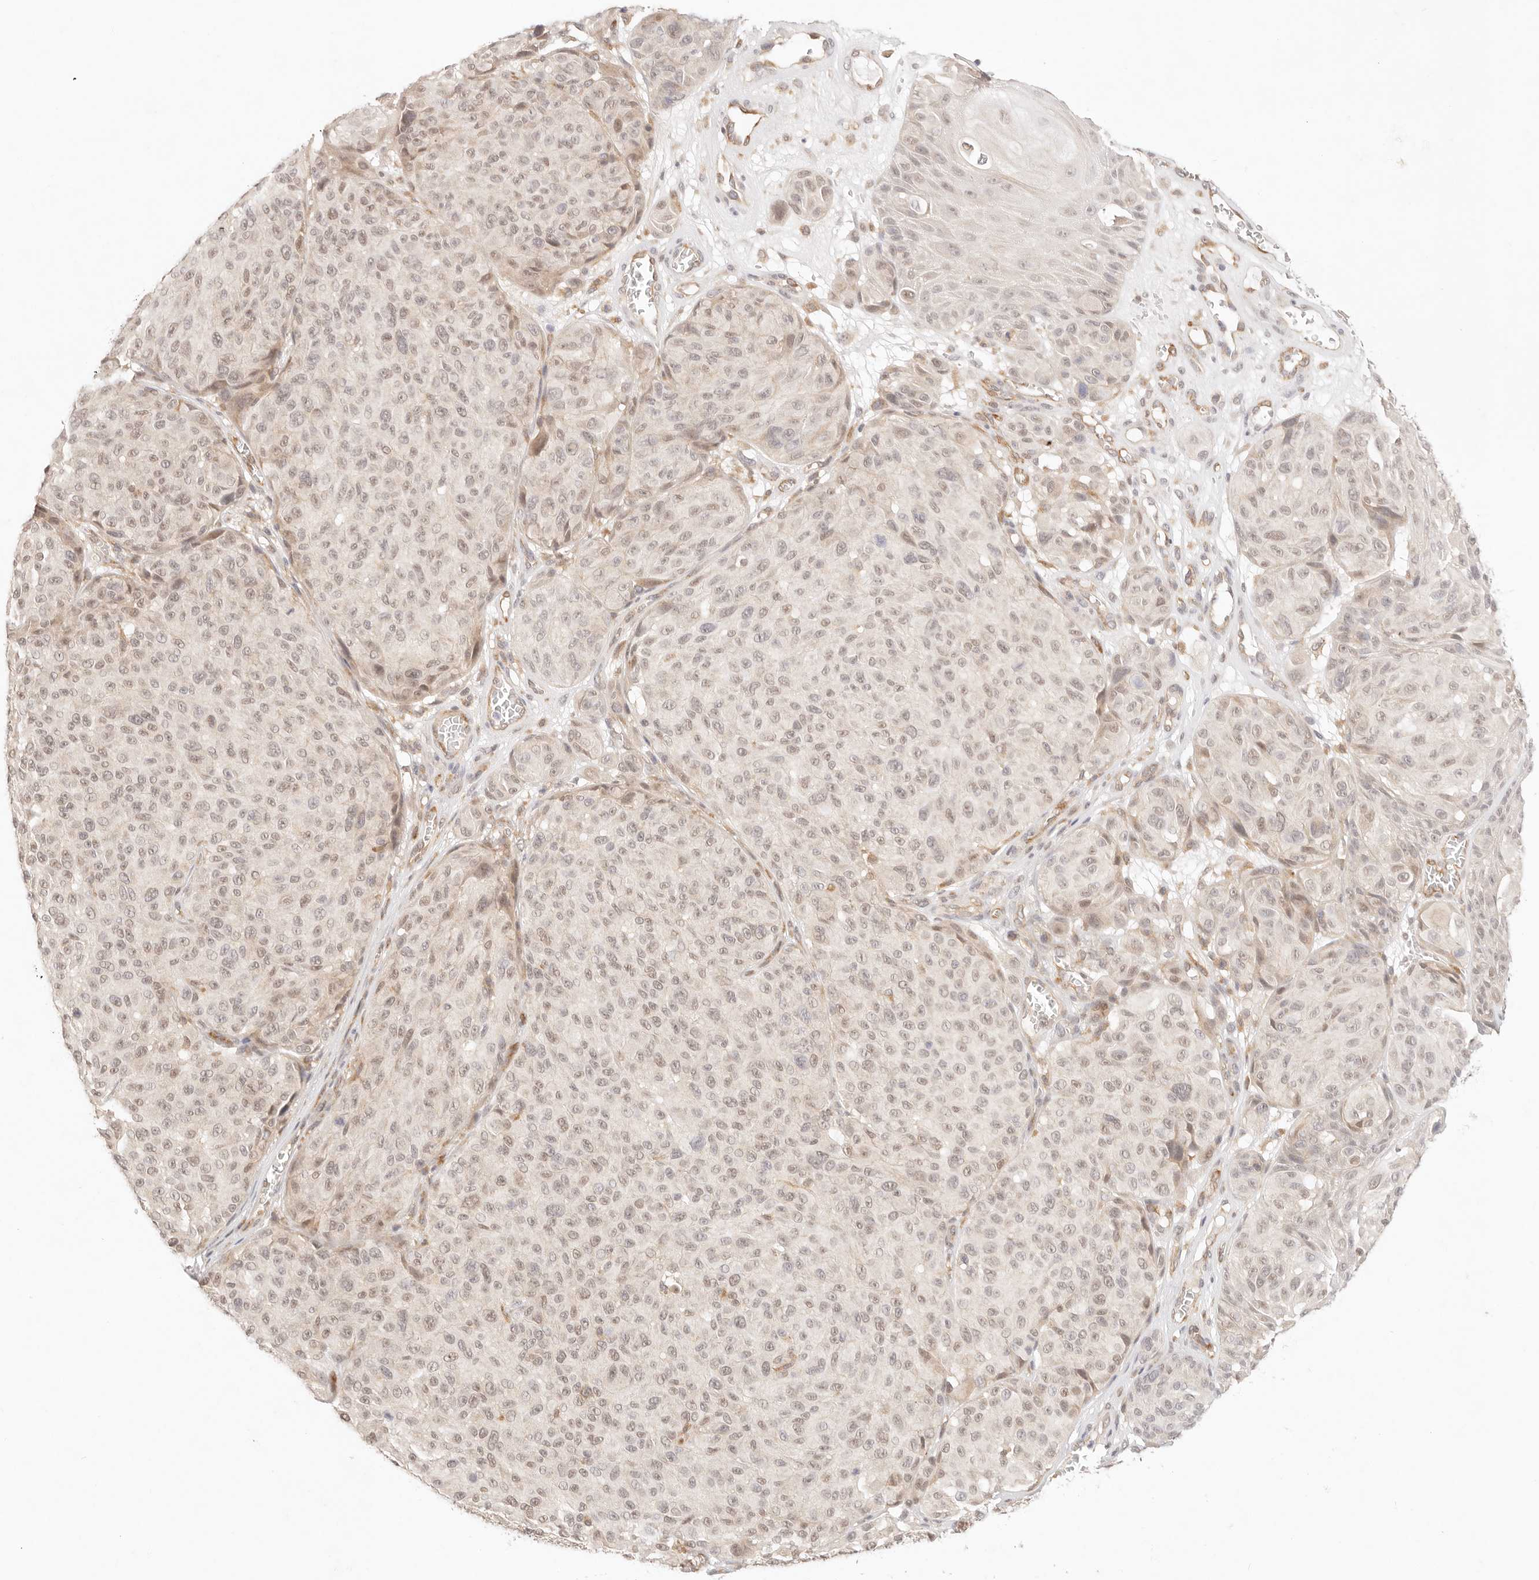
{"staining": {"intensity": "weak", "quantity": "<25%", "location": "nuclear"}, "tissue": "melanoma", "cell_type": "Tumor cells", "image_type": "cancer", "snomed": [{"axis": "morphology", "description": "Malignant melanoma, NOS"}, {"axis": "topography", "description": "Skin"}], "caption": "High magnification brightfield microscopy of melanoma stained with DAB (brown) and counterstained with hematoxylin (blue): tumor cells show no significant positivity. (Stains: DAB IHC with hematoxylin counter stain, Microscopy: brightfield microscopy at high magnification).", "gene": "GPR156", "patient": {"sex": "male", "age": 83}}